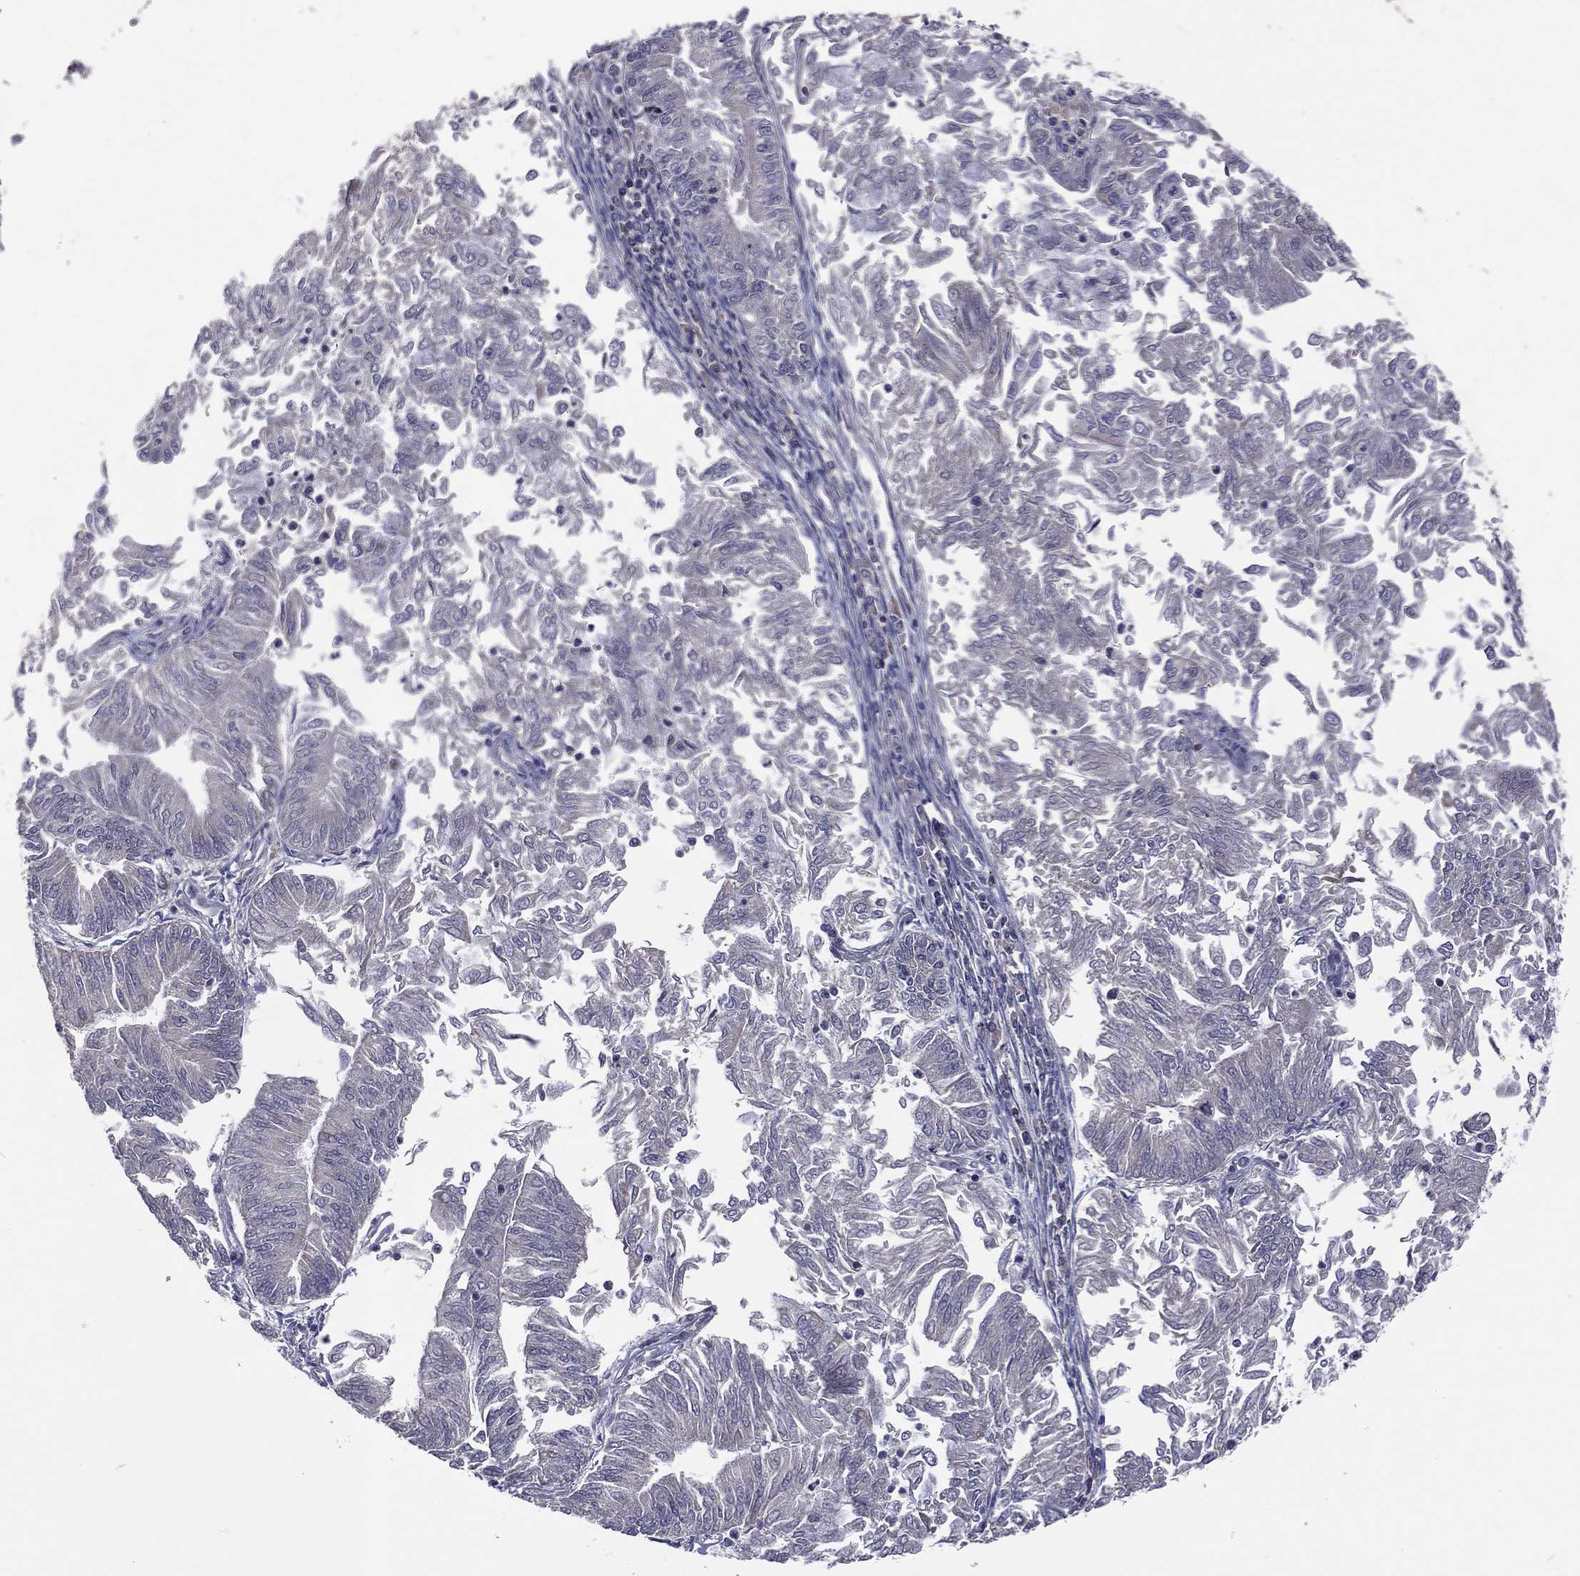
{"staining": {"intensity": "negative", "quantity": "none", "location": "none"}, "tissue": "endometrial cancer", "cell_type": "Tumor cells", "image_type": "cancer", "snomed": [{"axis": "morphology", "description": "Adenocarcinoma, NOS"}, {"axis": "topography", "description": "Endometrium"}], "caption": "Immunohistochemistry image of neoplastic tissue: endometrial cancer (adenocarcinoma) stained with DAB shows no significant protein positivity in tumor cells.", "gene": "STARD3", "patient": {"sex": "female", "age": 59}}